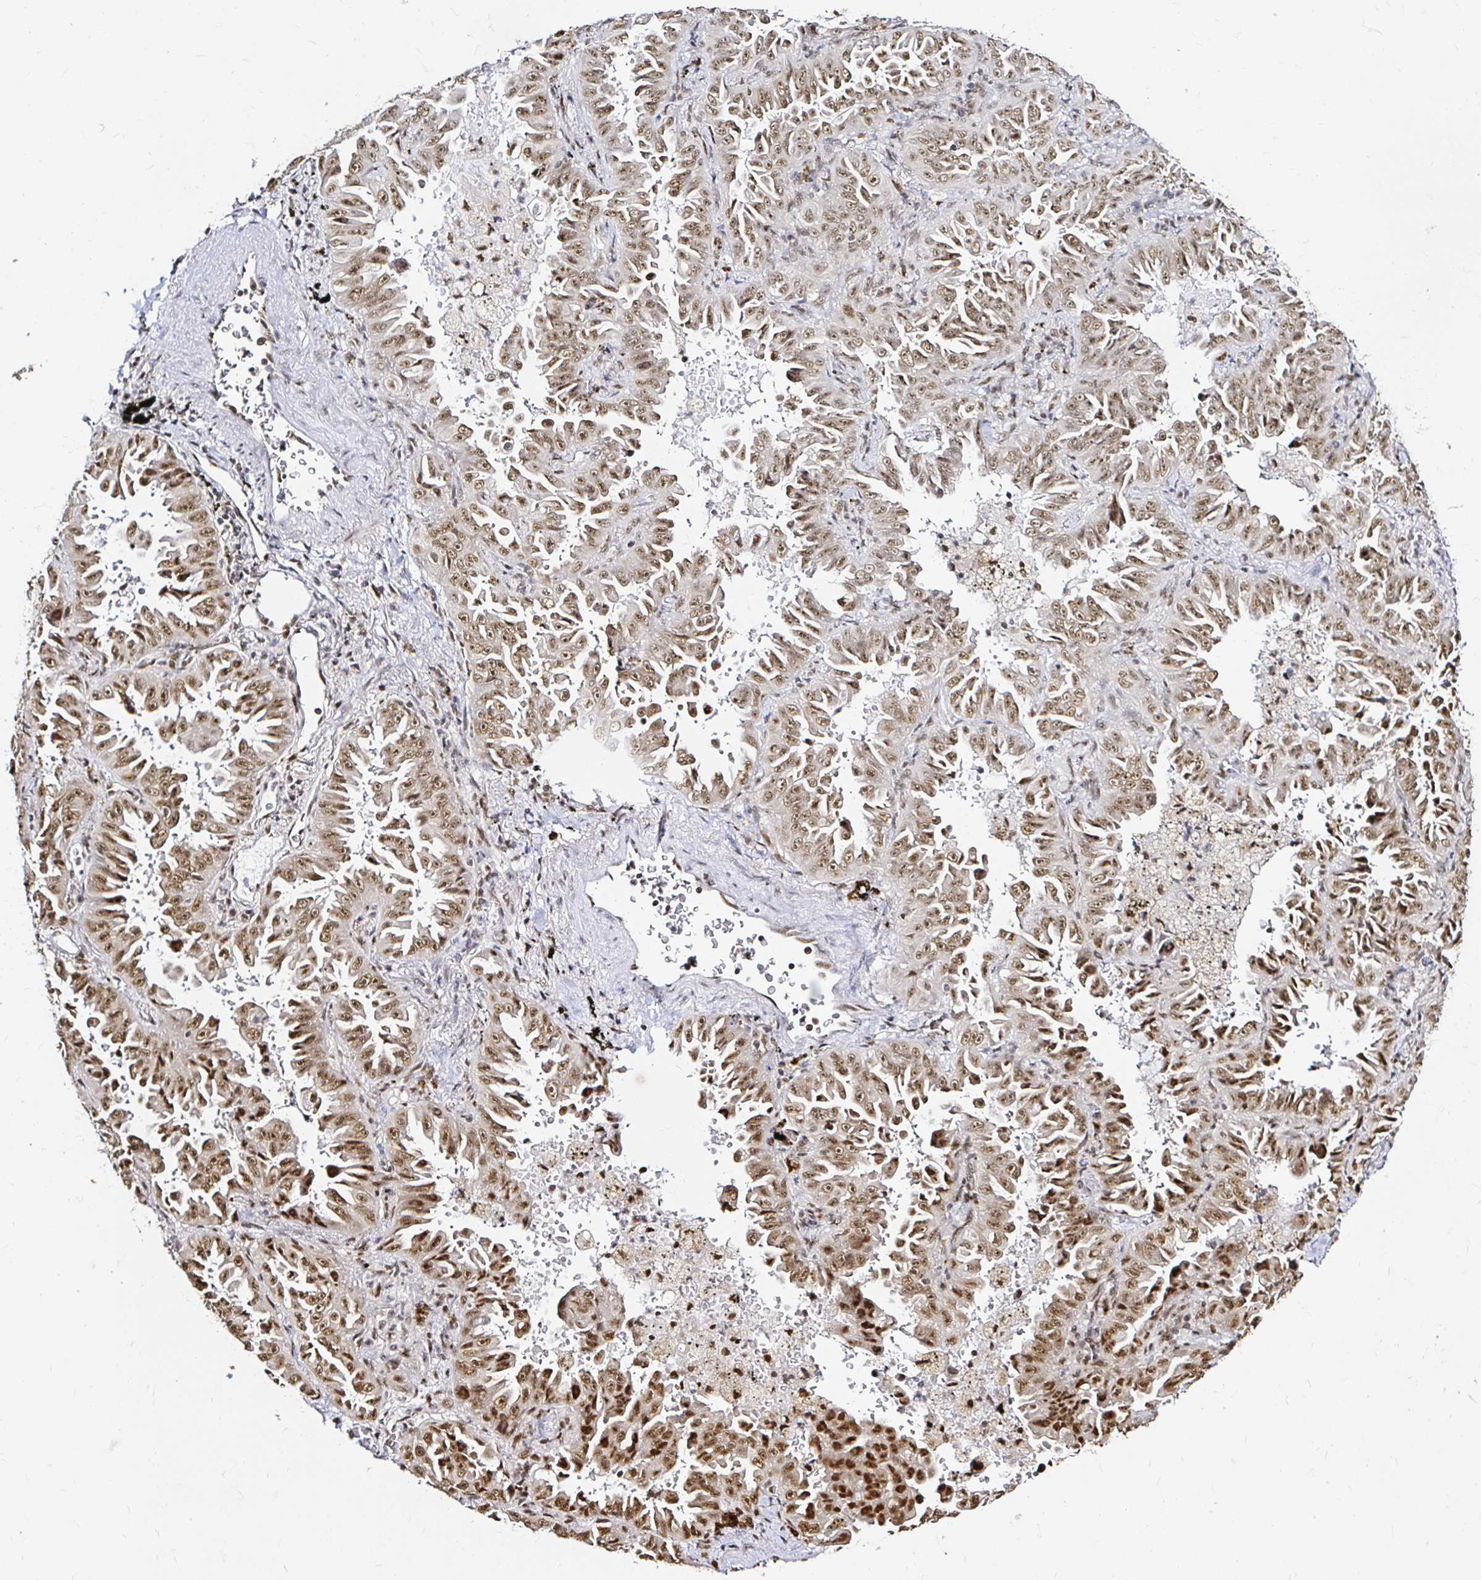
{"staining": {"intensity": "moderate", "quantity": ">75%", "location": "nuclear"}, "tissue": "lung cancer", "cell_type": "Tumor cells", "image_type": "cancer", "snomed": [{"axis": "morphology", "description": "Adenocarcinoma, NOS"}, {"axis": "topography", "description": "Lung"}], "caption": "An immunohistochemistry (IHC) histopathology image of neoplastic tissue is shown. Protein staining in brown labels moderate nuclear positivity in lung cancer within tumor cells.", "gene": "SNRPC", "patient": {"sex": "female", "age": 52}}